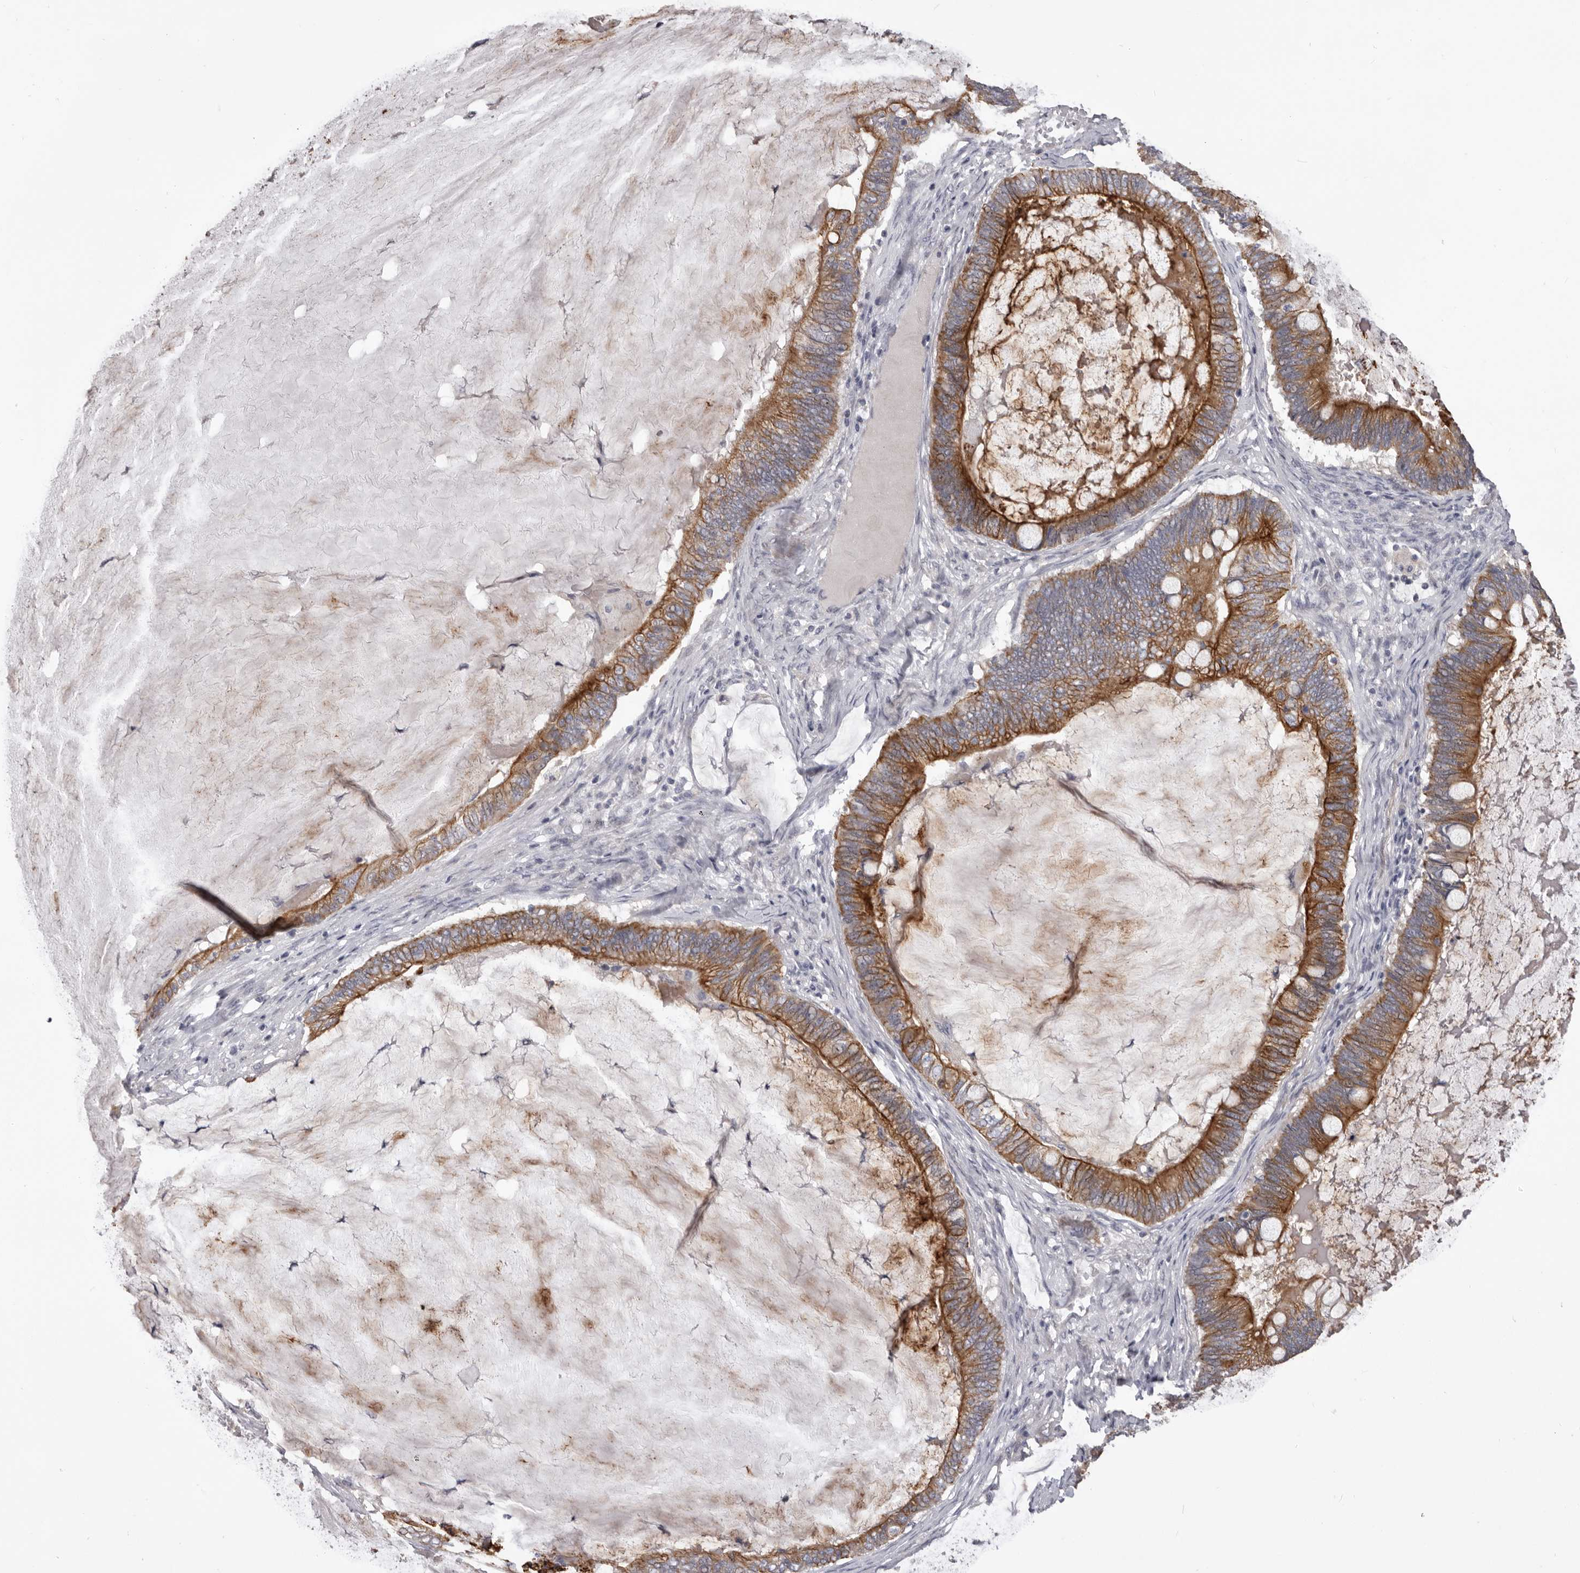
{"staining": {"intensity": "strong", "quantity": ">75%", "location": "cytoplasmic/membranous"}, "tissue": "ovarian cancer", "cell_type": "Tumor cells", "image_type": "cancer", "snomed": [{"axis": "morphology", "description": "Cystadenocarcinoma, mucinous, NOS"}, {"axis": "topography", "description": "Ovary"}], "caption": "IHC image of neoplastic tissue: human ovarian mucinous cystadenocarcinoma stained using immunohistochemistry (IHC) shows high levels of strong protein expression localized specifically in the cytoplasmic/membranous of tumor cells, appearing as a cytoplasmic/membranous brown color.", "gene": "LPAR6", "patient": {"sex": "female", "age": 61}}